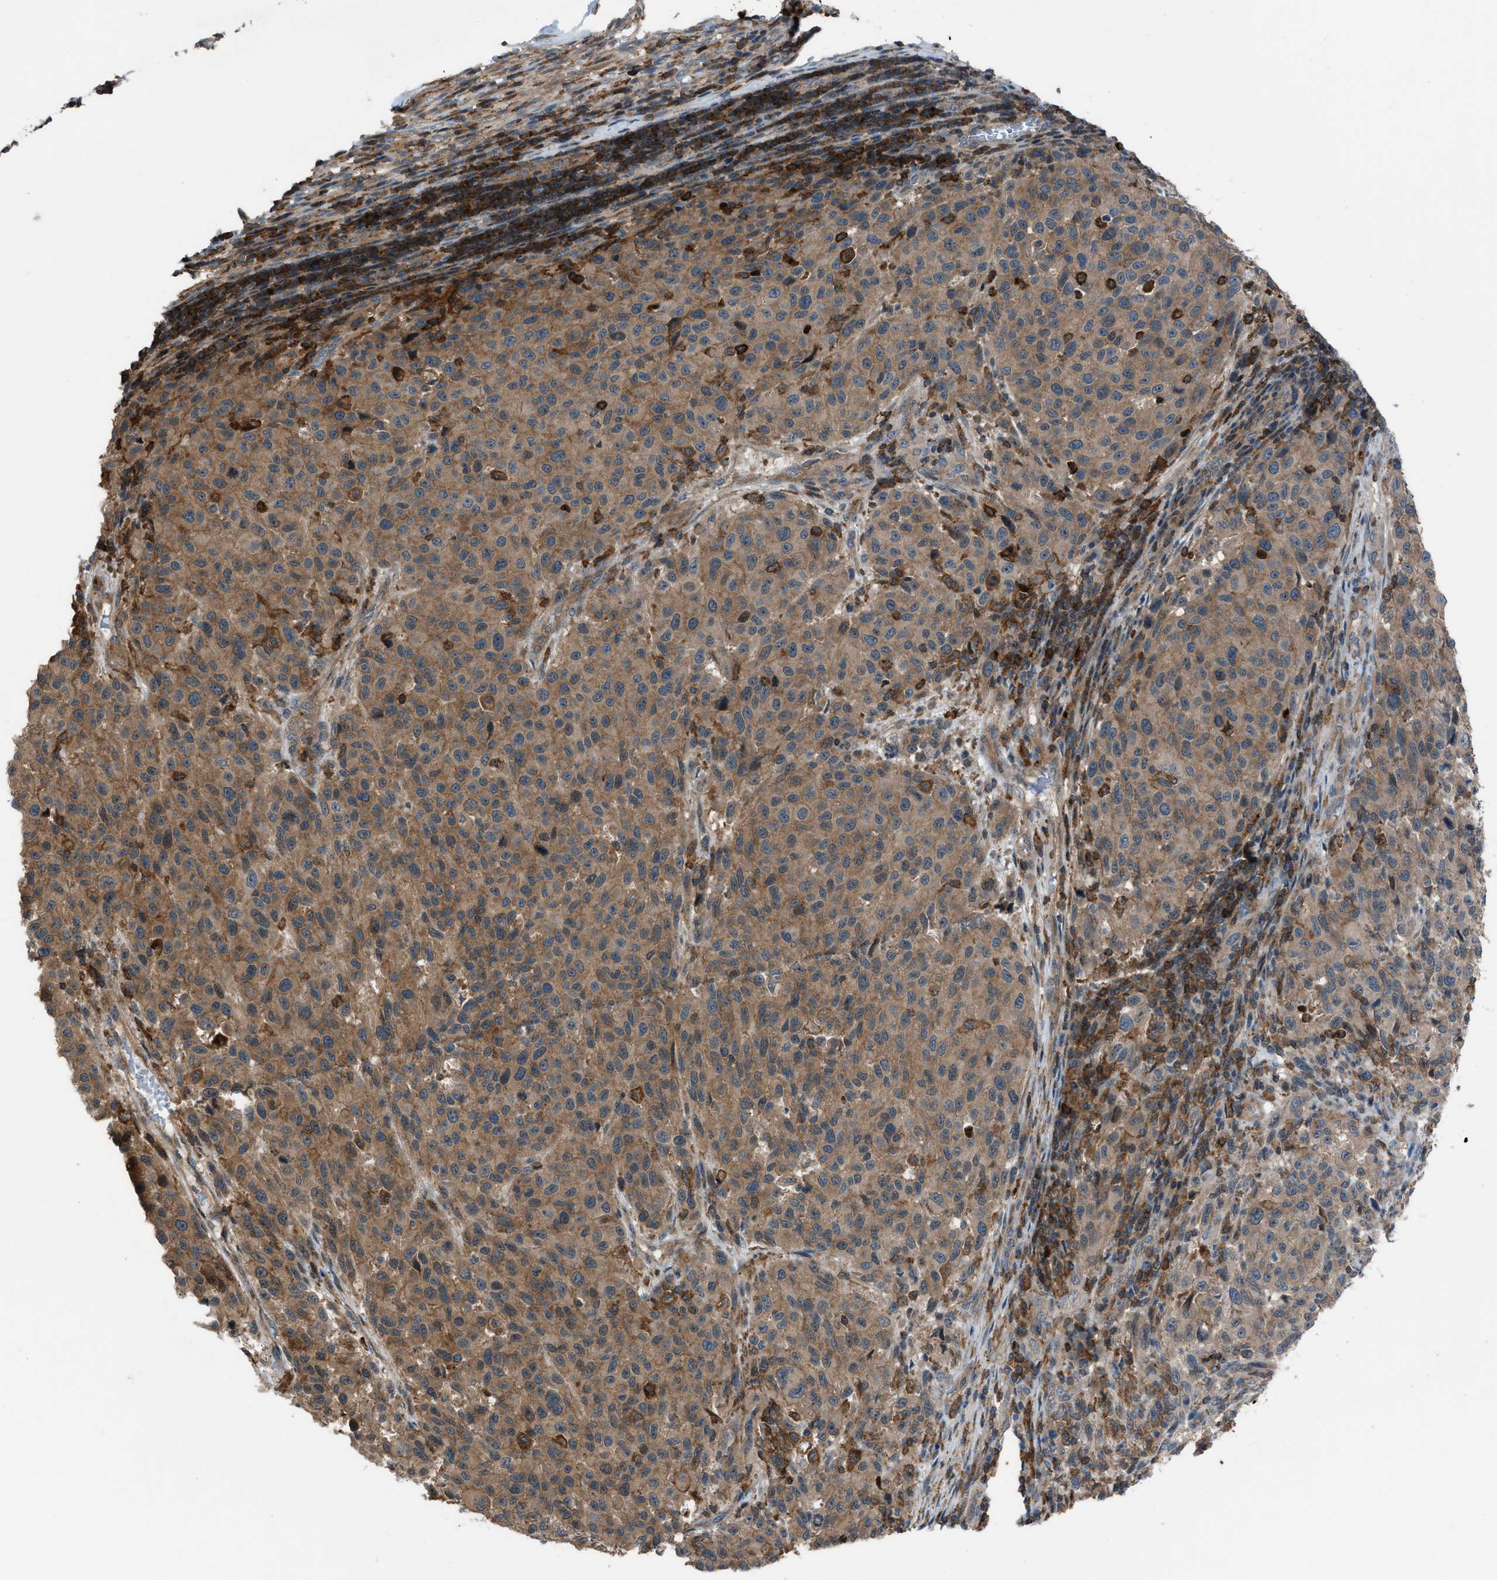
{"staining": {"intensity": "moderate", "quantity": ">75%", "location": "cytoplasmic/membranous"}, "tissue": "melanoma", "cell_type": "Tumor cells", "image_type": "cancer", "snomed": [{"axis": "morphology", "description": "Malignant melanoma, Metastatic site"}, {"axis": "topography", "description": "Lymph node"}], "caption": "This photomicrograph displays IHC staining of malignant melanoma (metastatic site), with medium moderate cytoplasmic/membranous positivity in approximately >75% of tumor cells.", "gene": "DYRK1A", "patient": {"sex": "male", "age": 61}}